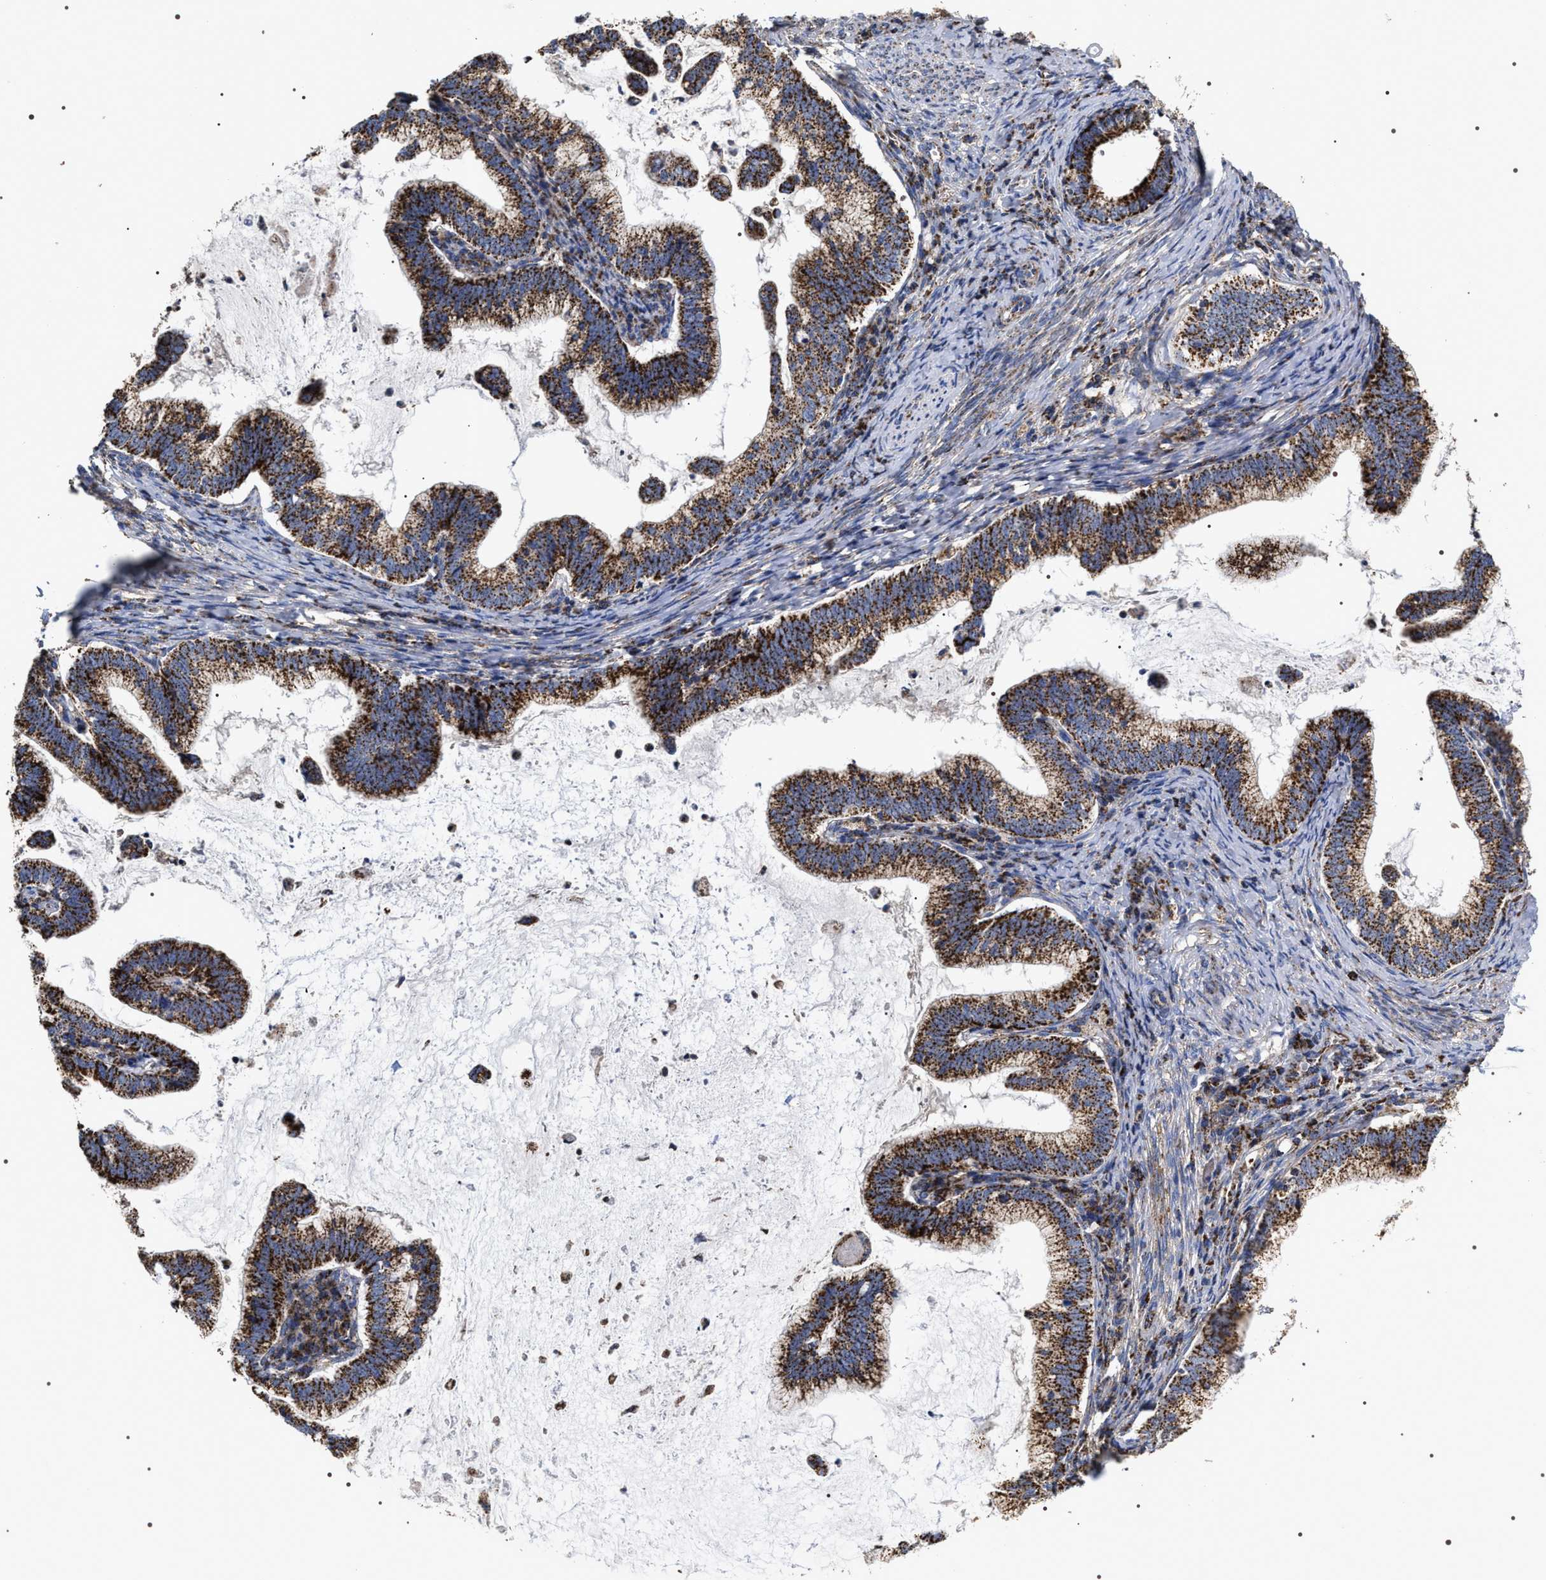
{"staining": {"intensity": "strong", "quantity": ">75%", "location": "cytoplasmic/membranous"}, "tissue": "cervical cancer", "cell_type": "Tumor cells", "image_type": "cancer", "snomed": [{"axis": "morphology", "description": "Adenocarcinoma, NOS"}, {"axis": "topography", "description": "Cervix"}], "caption": "Cervical cancer (adenocarcinoma) tissue displays strong cytoplasmic/membranous expression in about >75% of tumor cells", "gene": "COG5", "patient": {"sex": "female", "age": 36}}